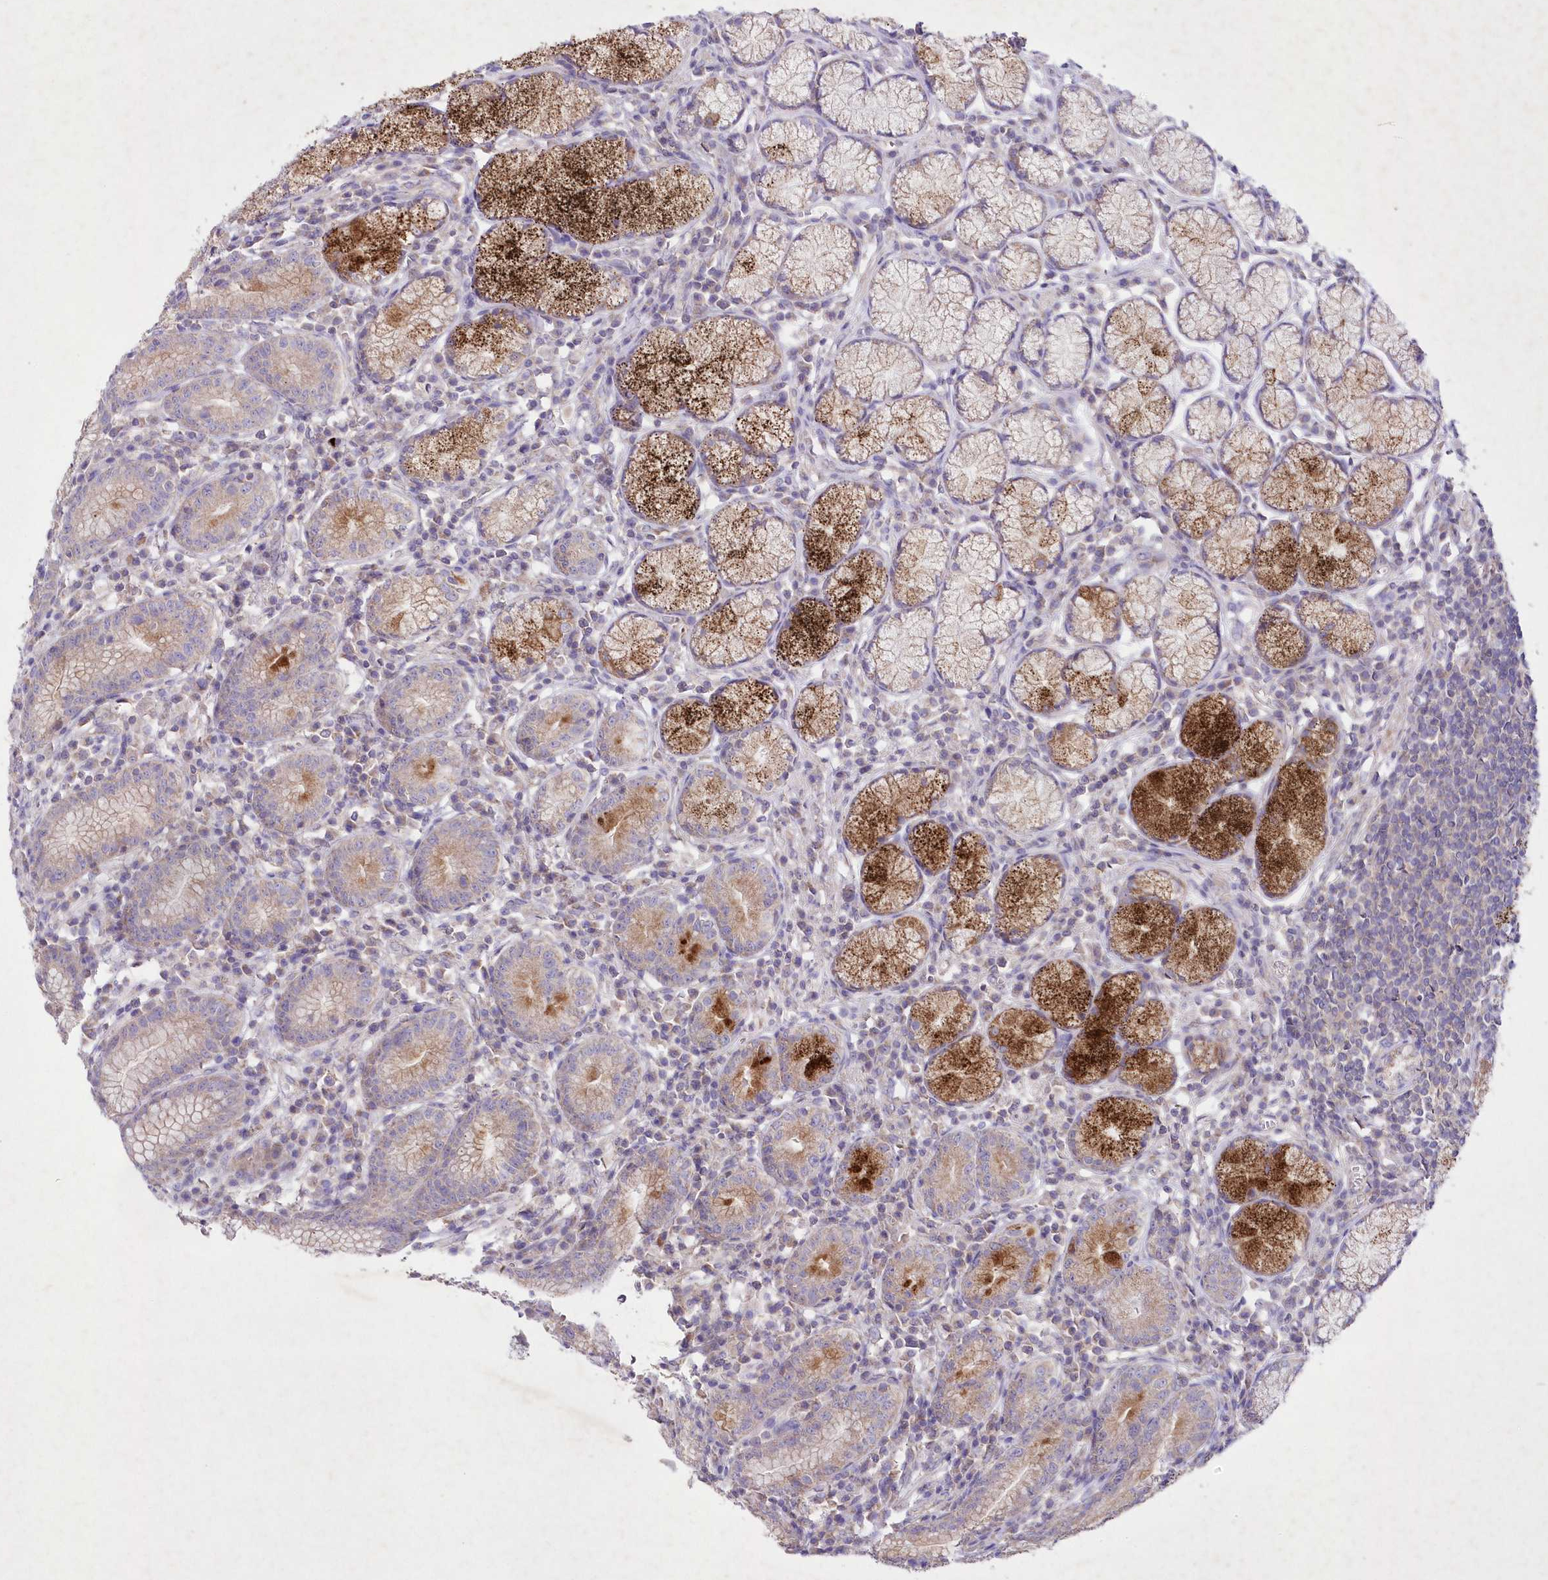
{"staining": {"intensity": "moderate", "quantity": "25%-75%", "location": "cytoplasmic/membranous"}, "tissue": "stomach", "cell_type": "Glandular cells", "image_type": "normal", "snomed": [{"axis": "morphology", "description": "Normal tissue, NOS"}, {"axis": "topography", "description": "Stomach"}], "caption": "Protein expression by immunohistochemistry reveals moderate cytoplasmic/membranous positivity in about 25%-75% of glandular cells in benign stomach.", "gene": "ITSN2", "patient": {"sex": "male", "age": 55}}